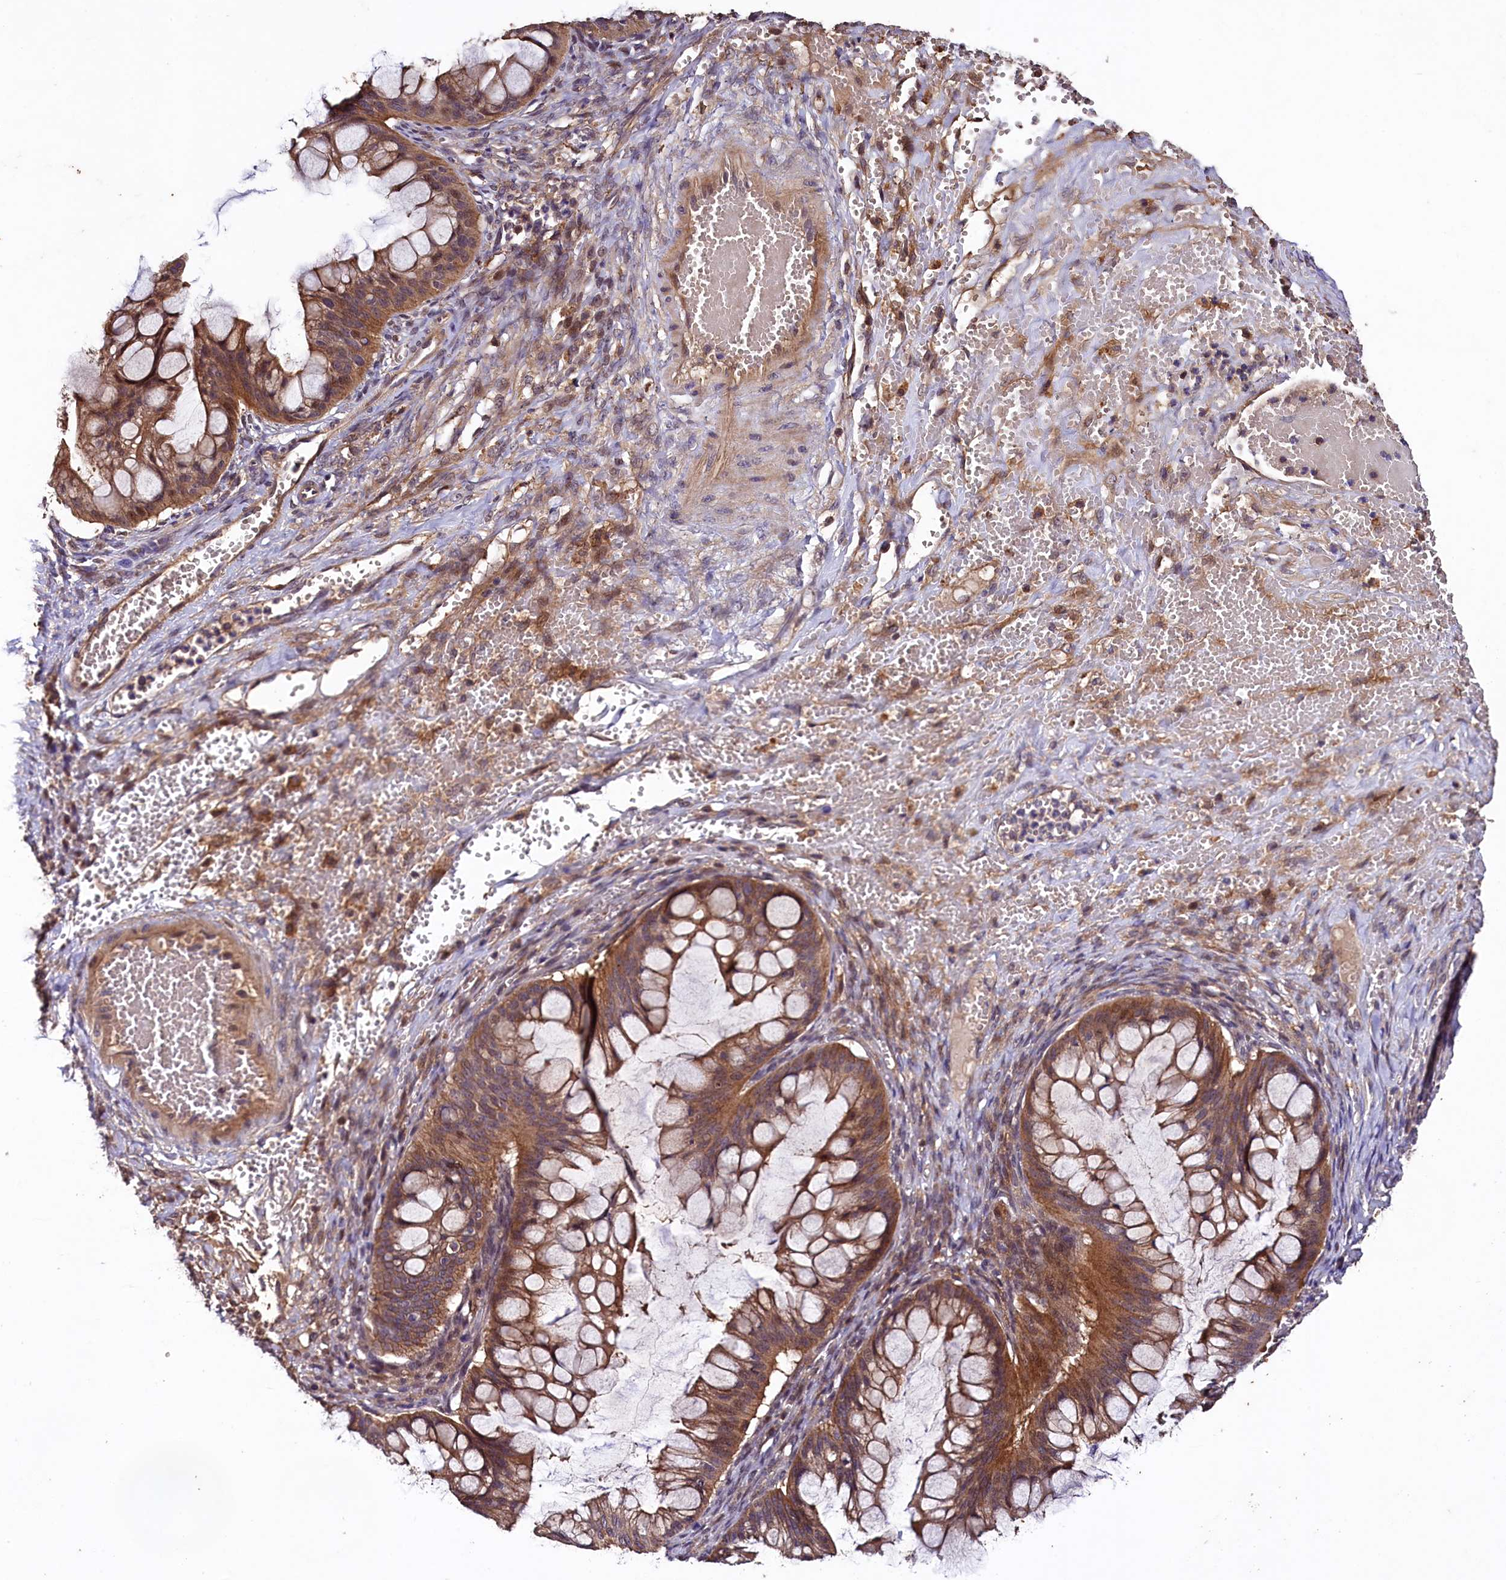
{"staining": {"intensity": "moderate", "quantity": ">75%", "location": "cytoplasmic/membranous"}, "tissue": "ovarian cancer", "cell_type": "Tumor cells", "image_type": "cancer", "snomed": [{"axis": "morphology", "description": "Cystadenocarcinoma, mucinous, NOS"}, {"axis": "topography", "description": "Ovary"}], "caption": "Approximately >75% of tumor cells in mucinous cystadenocarcinoma (ovarian) show moderate cytoplasmic/membranous protein staining as visualized by brown immunohistochemical staining.", "gene": "PLXNB1", "patient": {"sex": "female", "age": 73}}